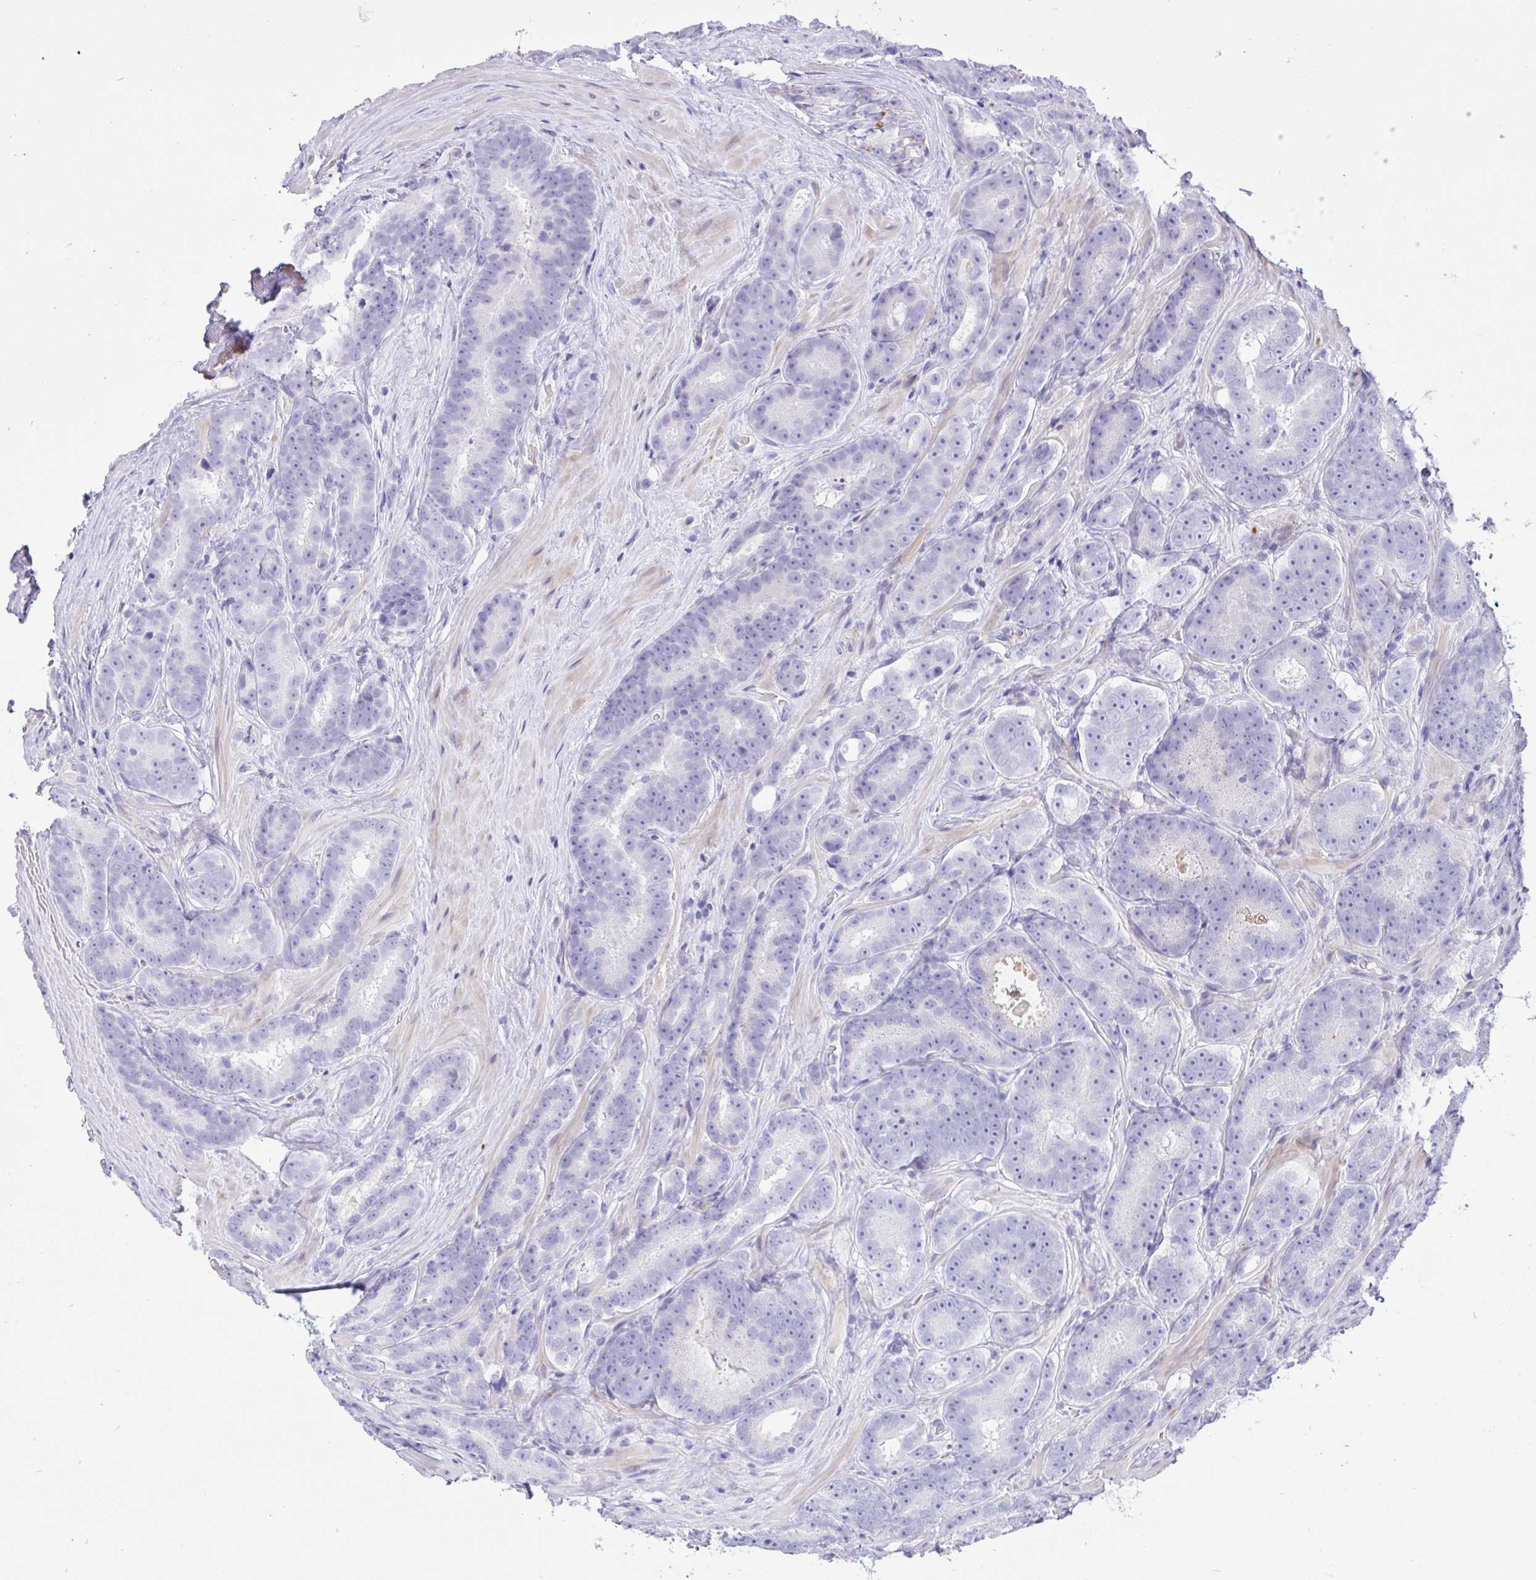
{"staining": {"intensity": "negative", "quantity": "none", "location": "none"}, "tissue": "prostate cancer", "cell_type": "Tumor cells", "image_type": "cancer", "snomed": [{"axis": "morphology", "description": "Adenocarcinoma, Low grade"}, {"axis": "topography", "description": "Prostate"}], "caption": "This is a image of IHC staining of prostate adenocarcinoma (low-grade), which shows no positivity in tumor cells.", "gene": "REEP1", "patient": {"sex": "male", "age": 62}}